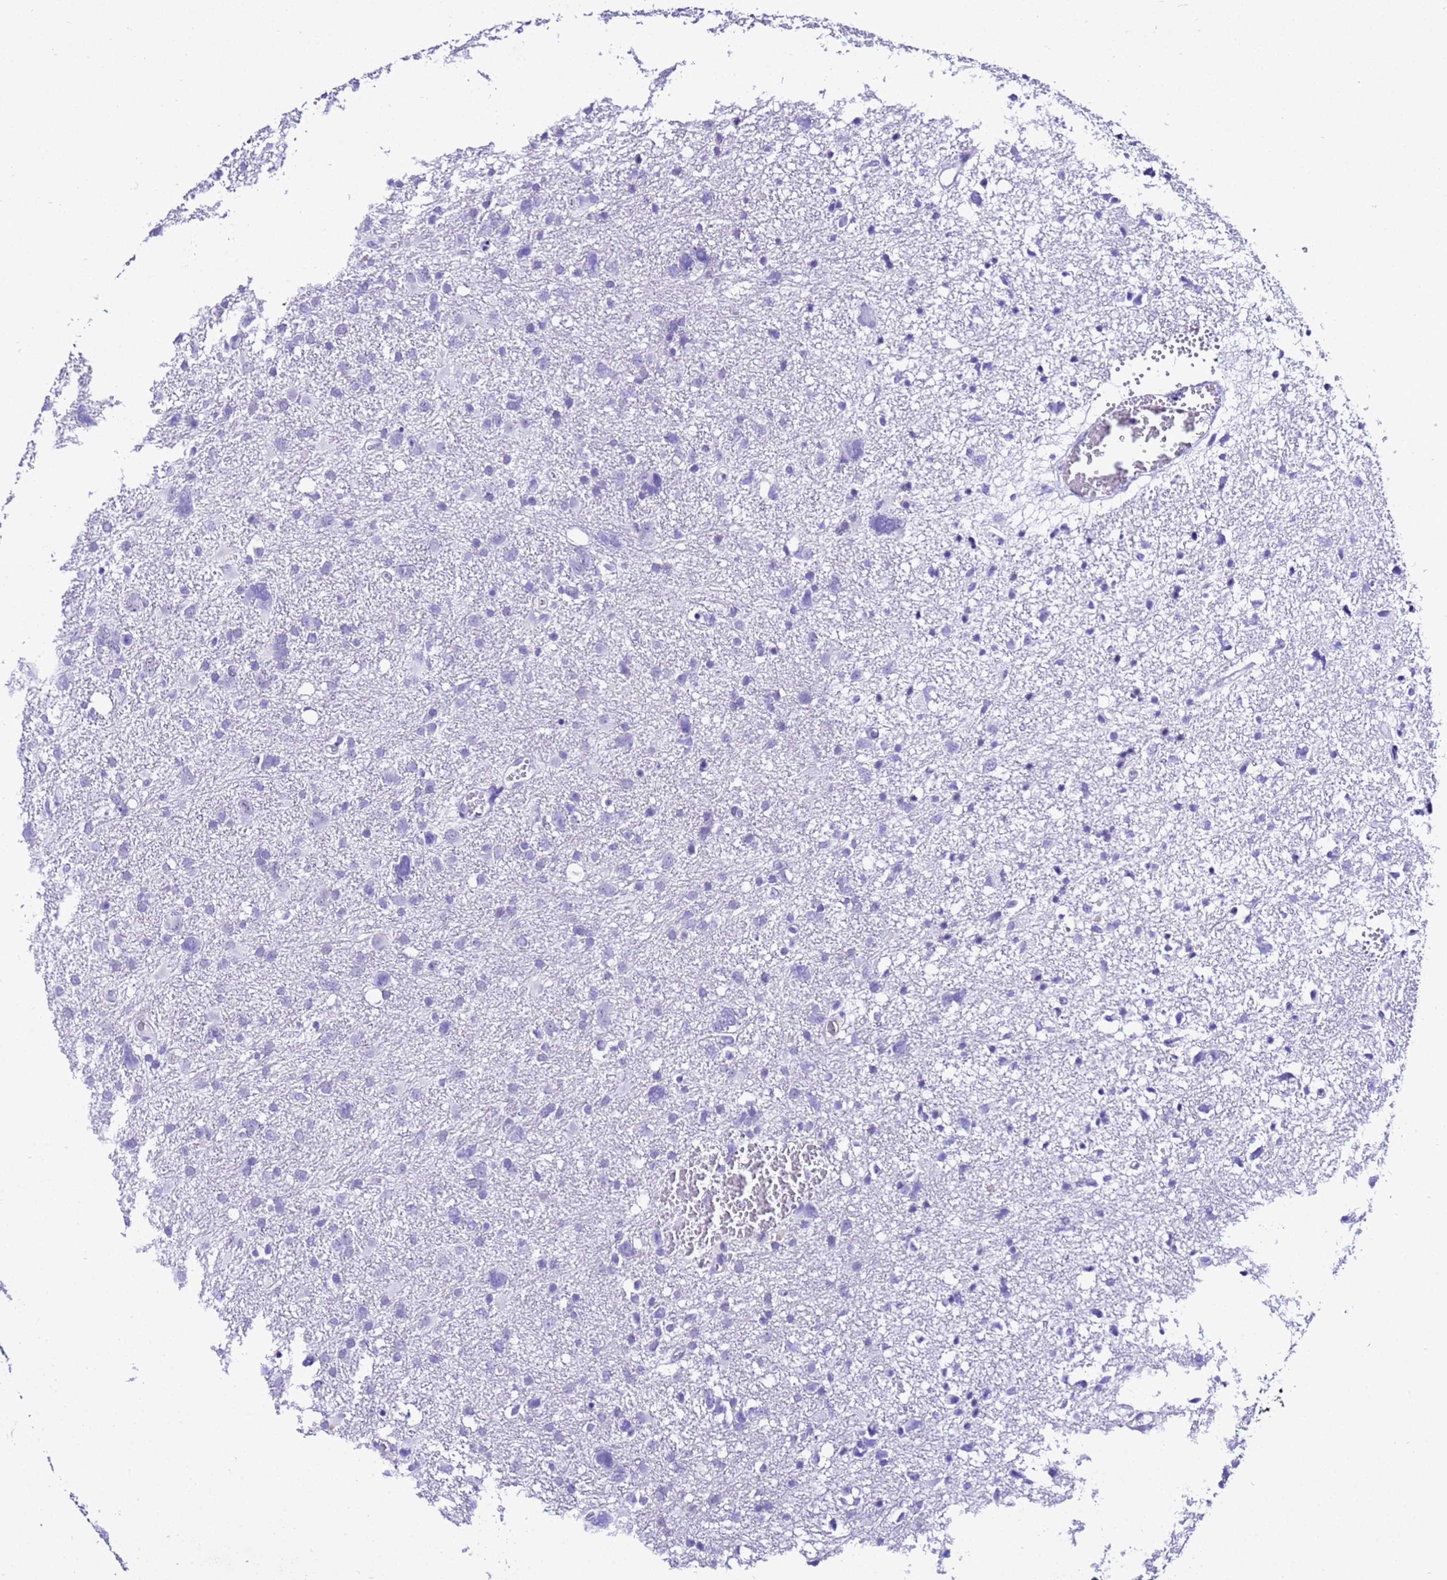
{"staining": {"intensity": "negative", "quantity": "none", "location": "none"}, "tissue": "glioma", "cell_type": "Tumor cells", "image_type": "cancer", "snomed": [{"axis": "morphology", "description": "Glioma, malignant, High grade"}, {"axis": "topography", "description": "Brain"}], "caption": "Glioma was stained to show a protein in brown. There is no significant staining in tumor cells.", "gene": "ZNF417", "patient": {"sex": "male", "age": 61}}